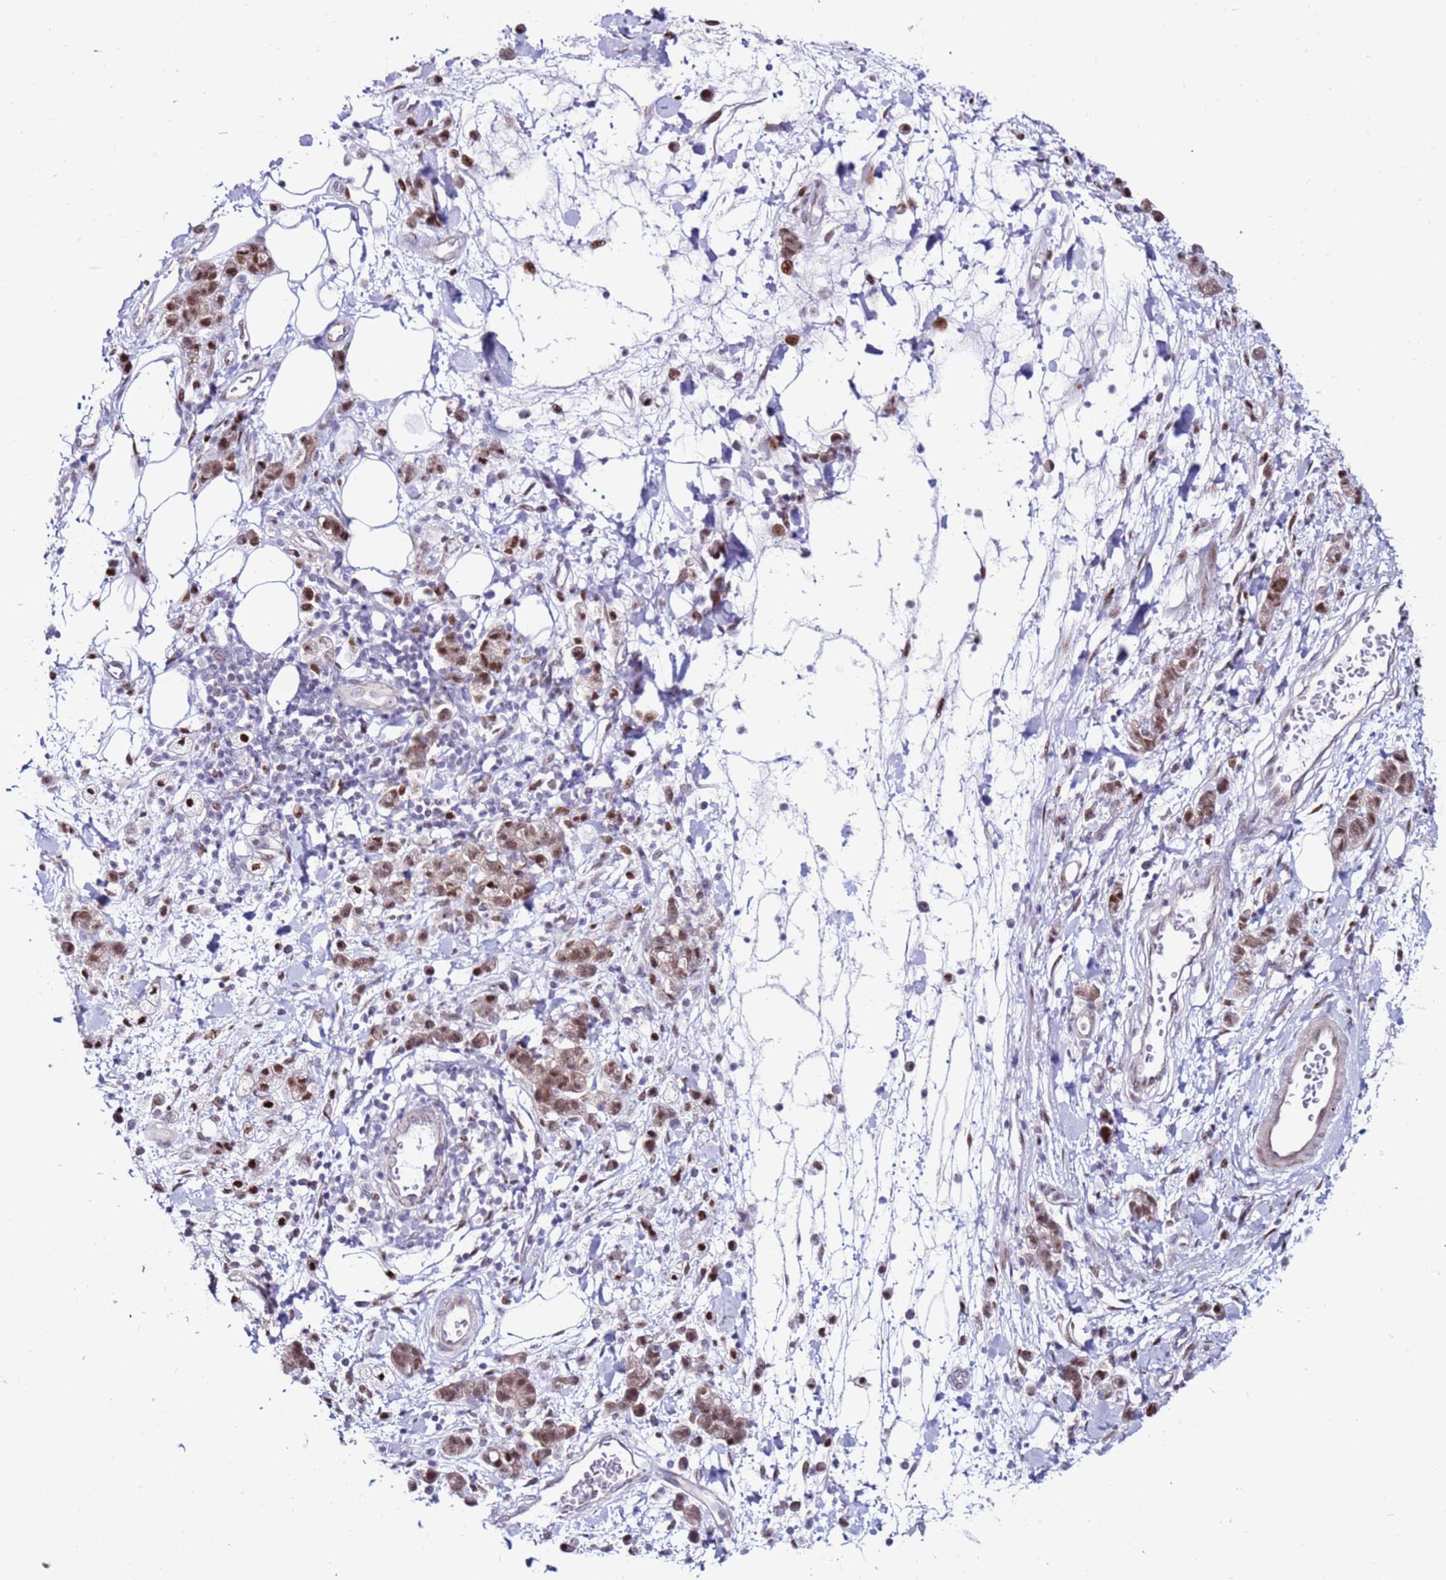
{"staining": {"intensity": "weak", "quantity": ">75%", "location": "nuclear"}, "tissue": "stomach cancer", "cell_type": "Tumor cells", "image_type": "cancer", "snomed": [{"axis": "morphology", "description": "Adenocarcinoma, NOS"}, {"axis": "topography", "description": "Stomach"}], "caption": "Tumor cells reveal low levels of weak nuclear staining in approximately >75% of cells in human stomach adenocarcinoma.", "gene": "KPNA4", "patient": {"sex": "male", "age": 77}}